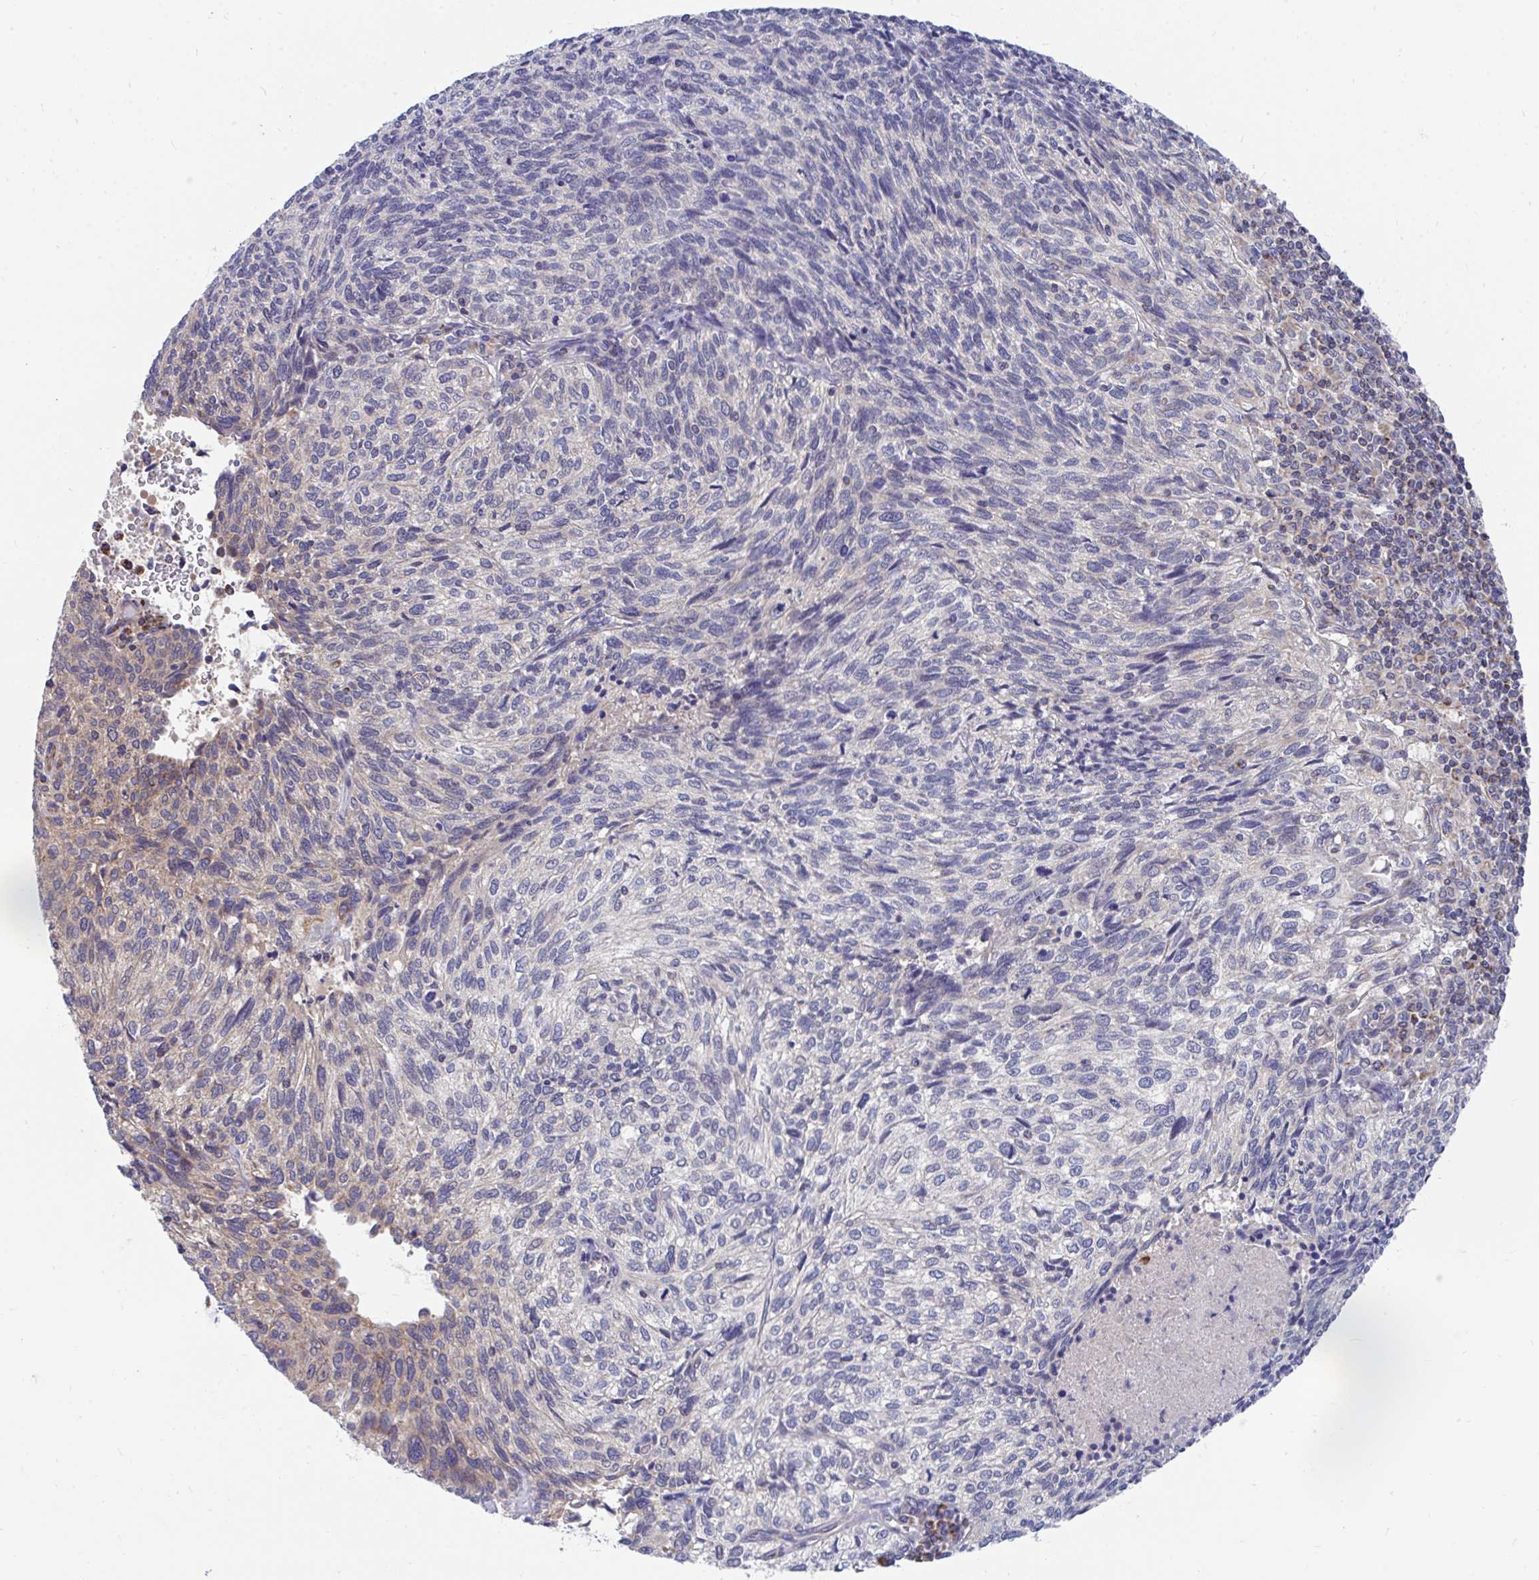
{"staining": {"intensity": "weak", "quantity": "<25%", "location": "cytoplasmic/membranous"}, "tissue": "cervical cancer", "cell_type": "Tumor cells", "image_type": "cancer", "snomed": [{"axis": "morphology", "description": "Squamous cell carcinoma, NOS"}, {"axis": "topography", "description": "Cervix"}], "caption": "High magnification brightfield microscopy of squamous cell carcinoma (cervical) stained with DAB (3,3'-diaminobenzidine) (brown) and counterstained with hematoxylin (blue): tumor cells show no significant staining.", "gene": "FHIP1B", "patient": {"sex": "female", "age": 45}}